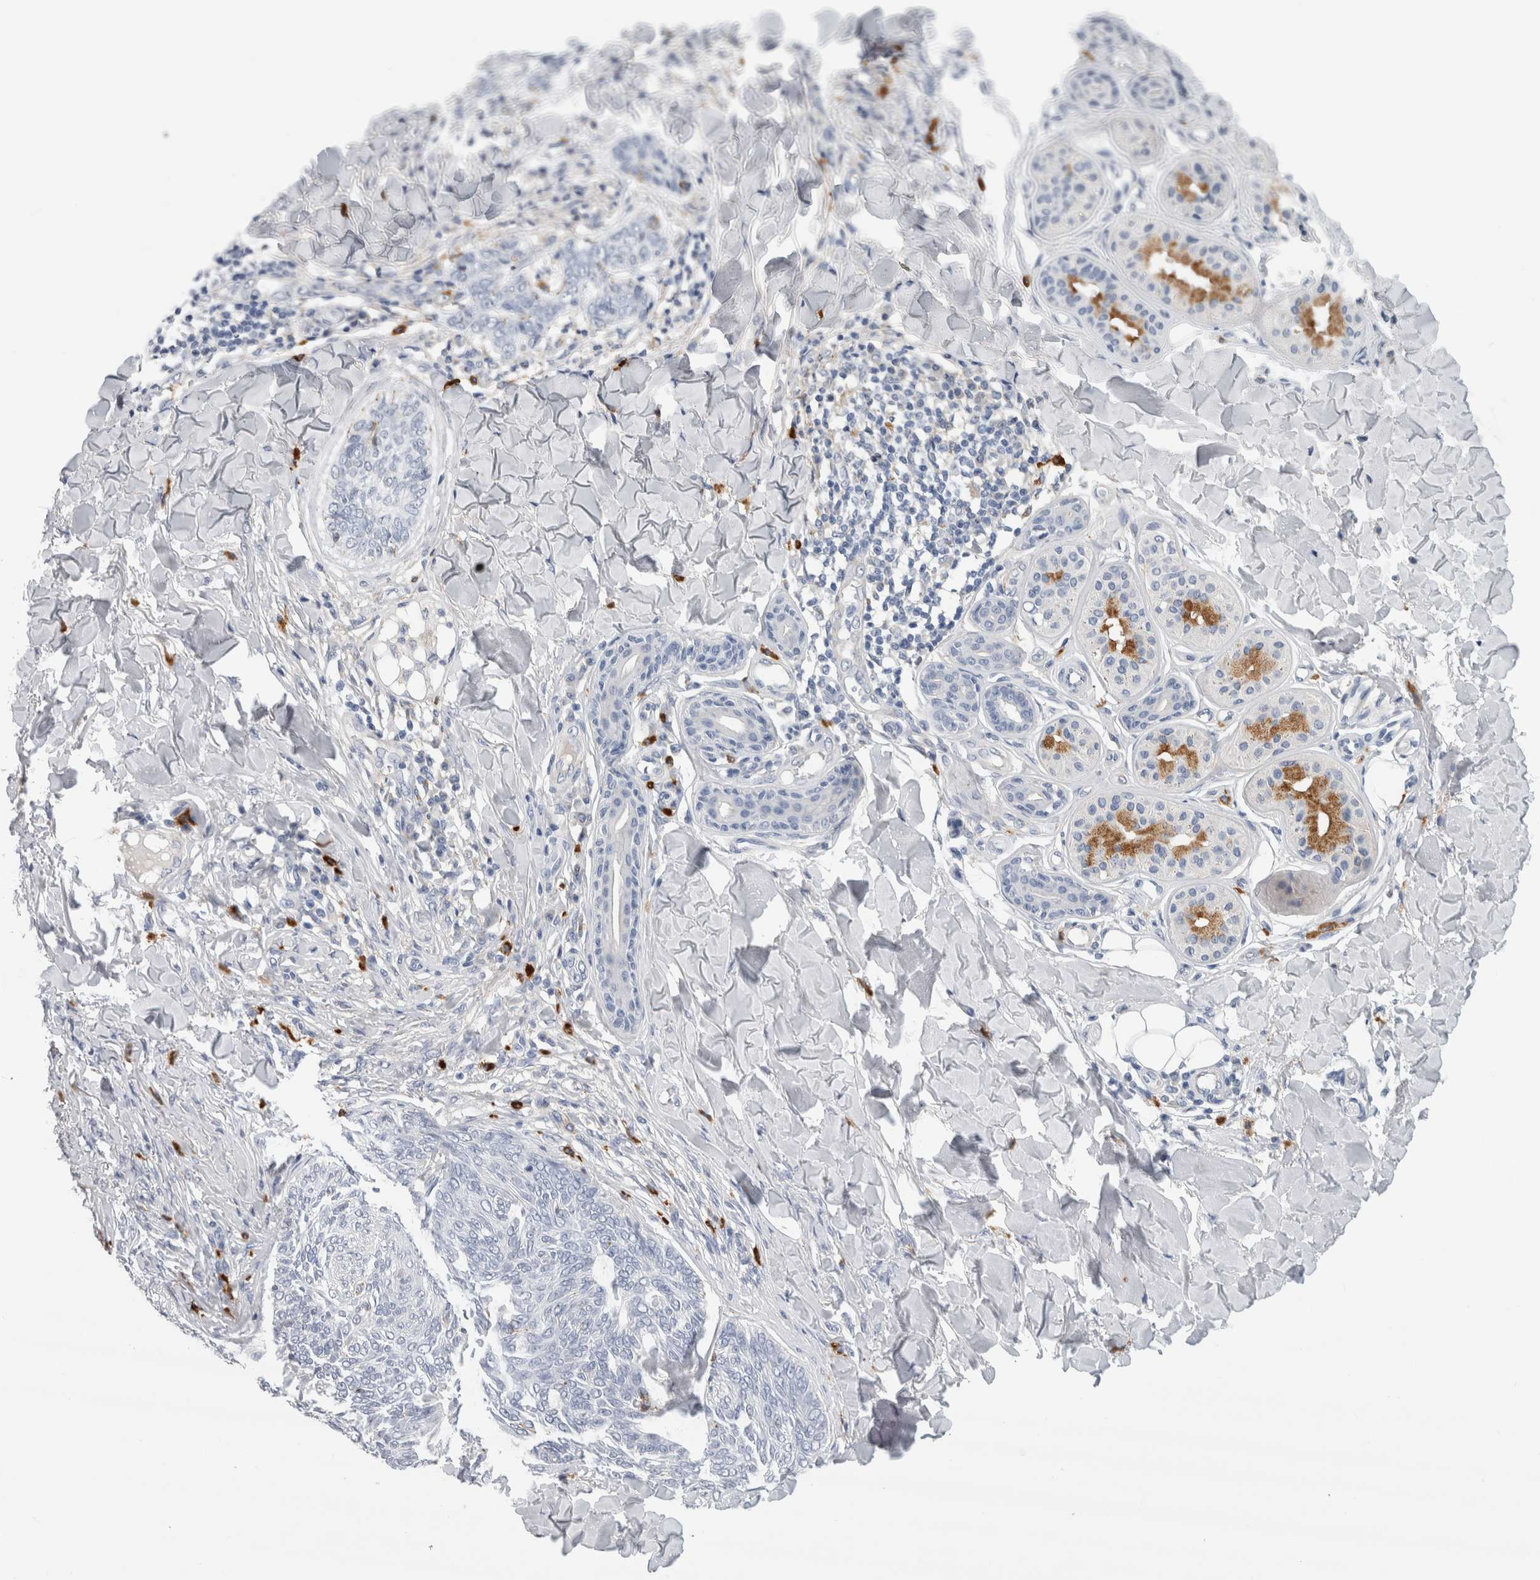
{"staining": {"intensity": "negative", "quantity": "none", "location": "none"}, "tissue": "skin cancer", "cell_type": "Tumor cells", "image_type": "cancer", "snomed": [{"axis": "morphology", "description": "Basal cell carcinoma"}, {"axis": "topography", "description": "Skin"}], "caption": "Immunohistochemistry photomicrograph of human basal cell carcinoma (skin) stained for a protein (brown), which shows no staining in tumor cells.", "gene": "CD63", "patient": {"sex": "male", "age": 43}}